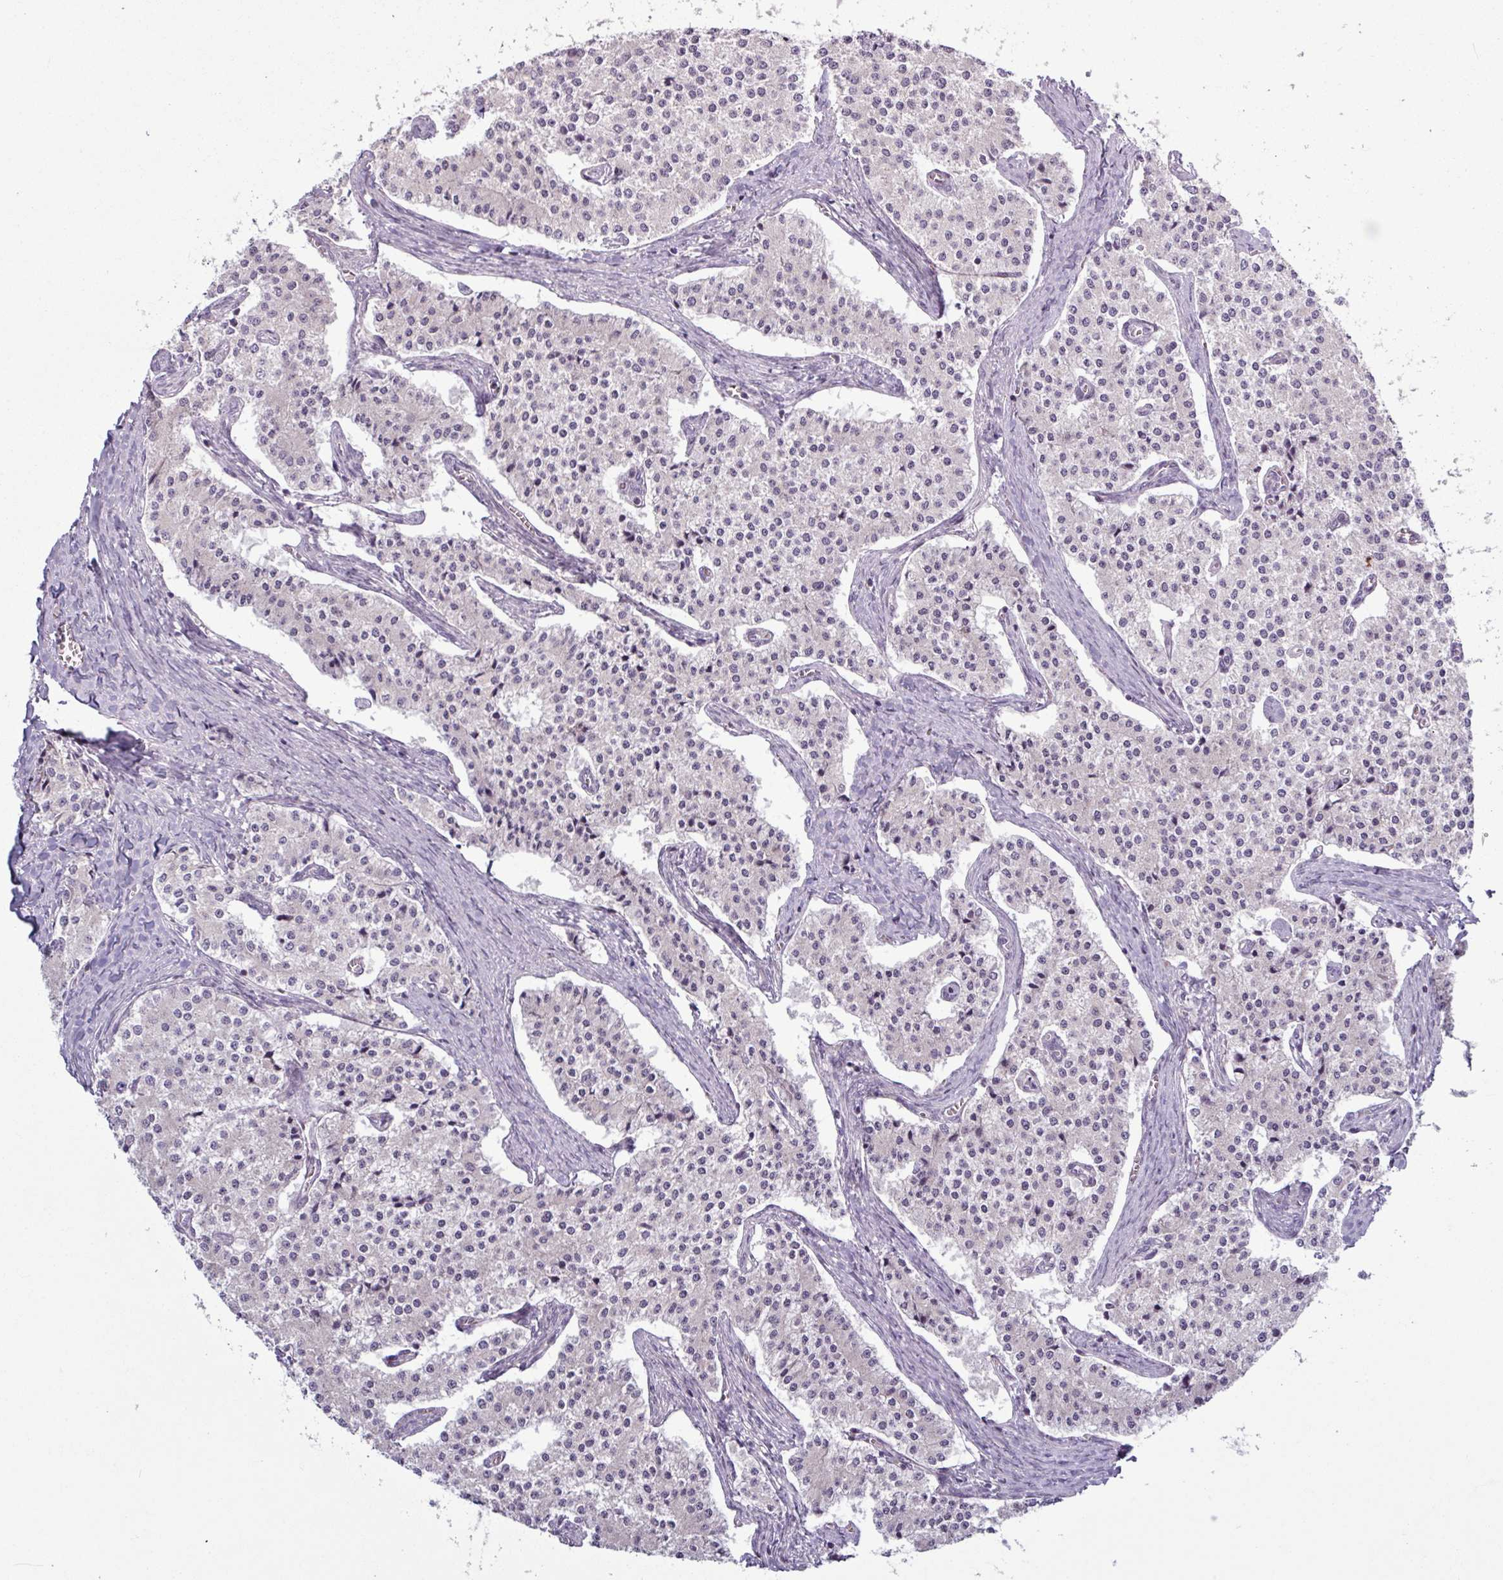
{"staining": {"intensity": "negative", "quantity": "none", "location": "none"}, "tissue": "carcinoid", "cell_type": "Tumor cells", "image_type": "cancer", "snomed": [{"axis": "morphology", "description": "Carcinoid, malignant, NOS"}, {"axis": "topography", "description": "Colon"}], "caption": "Tumor cells show no significant positivity in carcinoid (malignant).", "gene": "OGFOD3", "patient": {"sex": "female", "age": 52}}